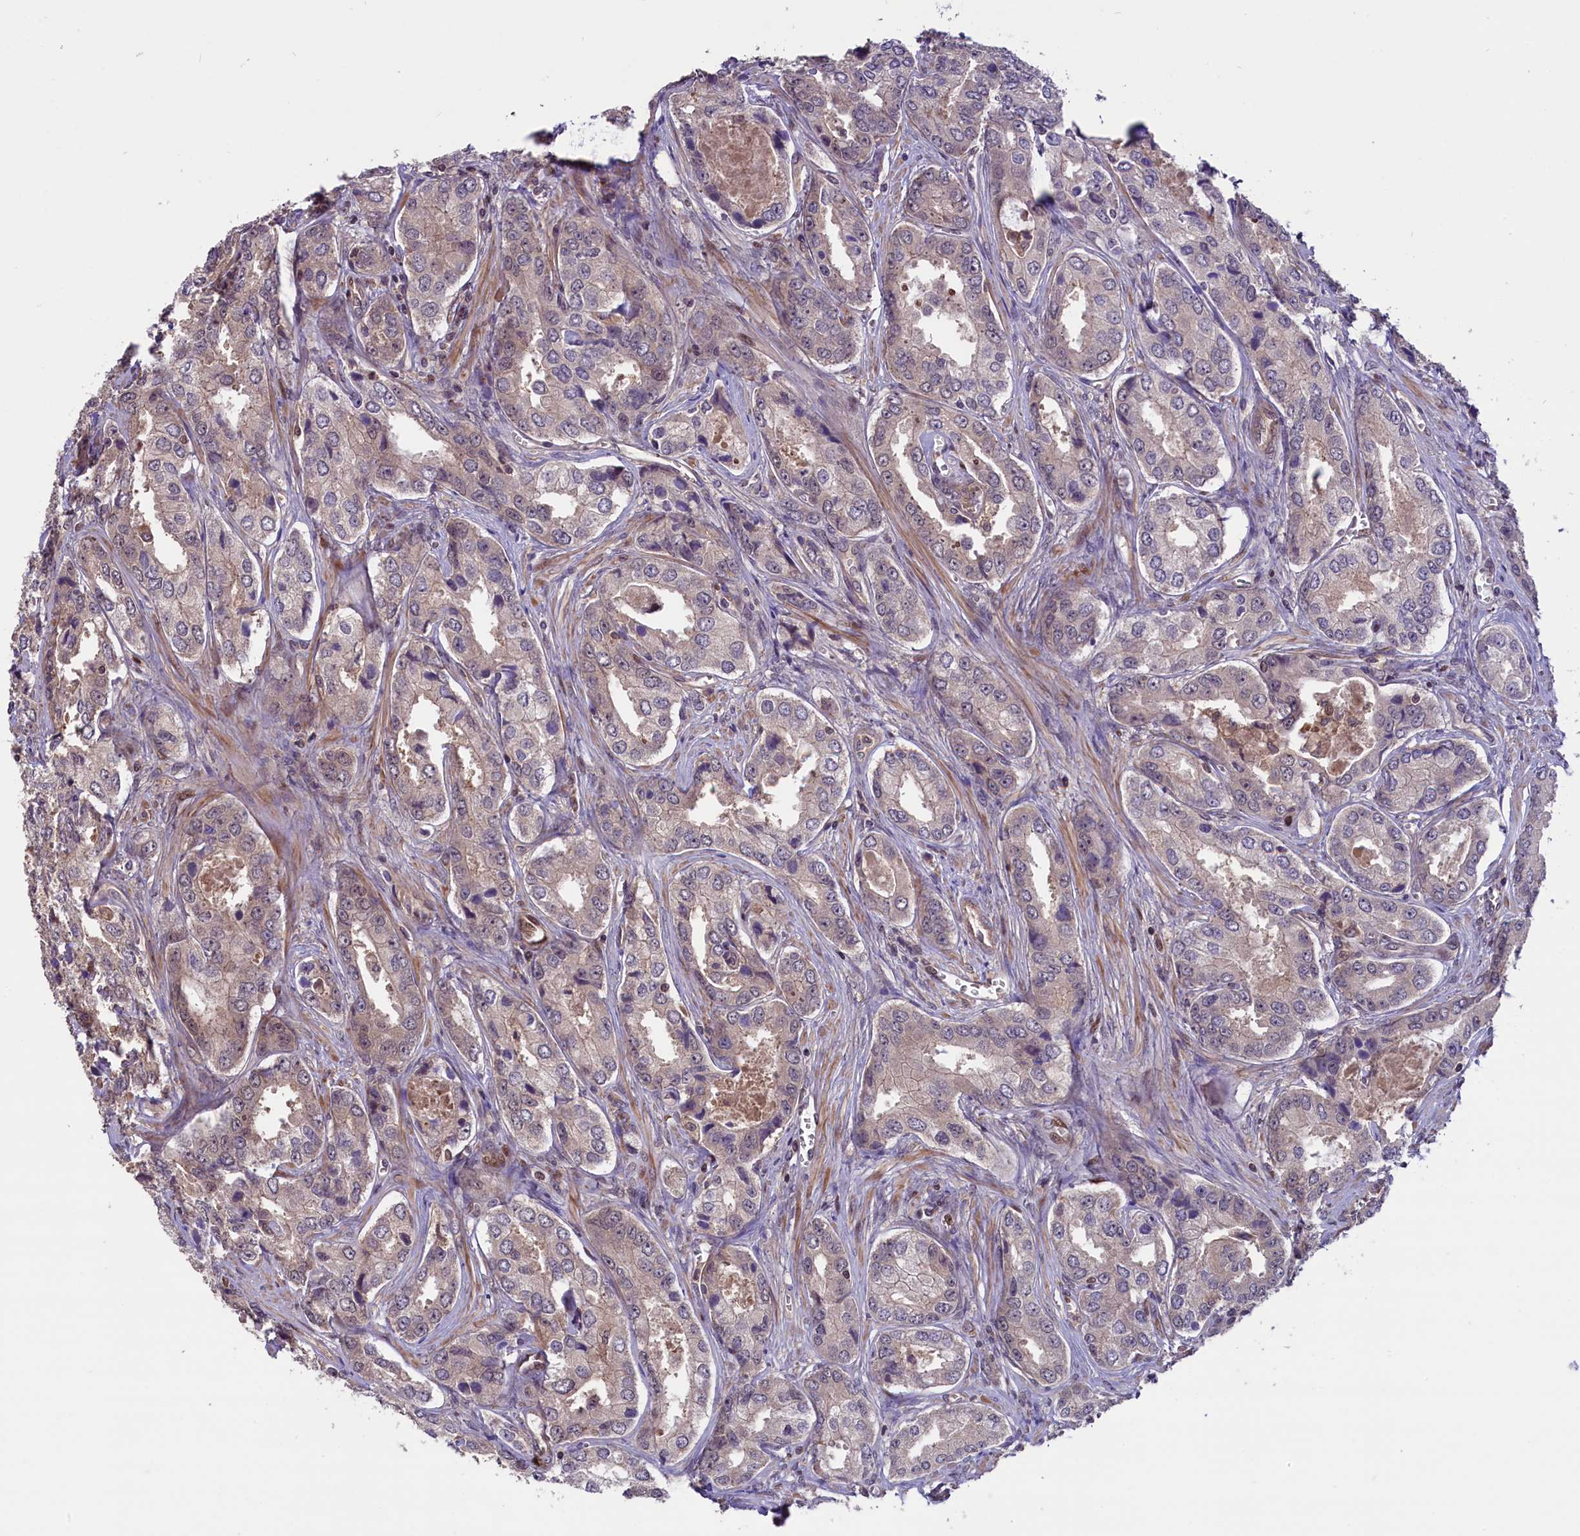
{"staining": {"intensity": "weak", "quantity": "<25%", "location": "nuclear"}, "tissue": "prostate cancer", "cell_type": "Tumor cells", "image_type": "cancer", "snomed": [{"axis": "morphology", "description": "Adenocarcinoma, Low grade"}, {"axis": "topography", "description": "Prostate"}], "caption": "Adenocarcinoma (low-grade) (prostate) was stained to show a protein in brown. There is no significant positivity in tumor cells. The staining is performed using DAB brown chromogen with nuclei counter-stained in using hematoxylin.", "gene": "RIC8A", "patient": {"sex": "male", "age": 68}}